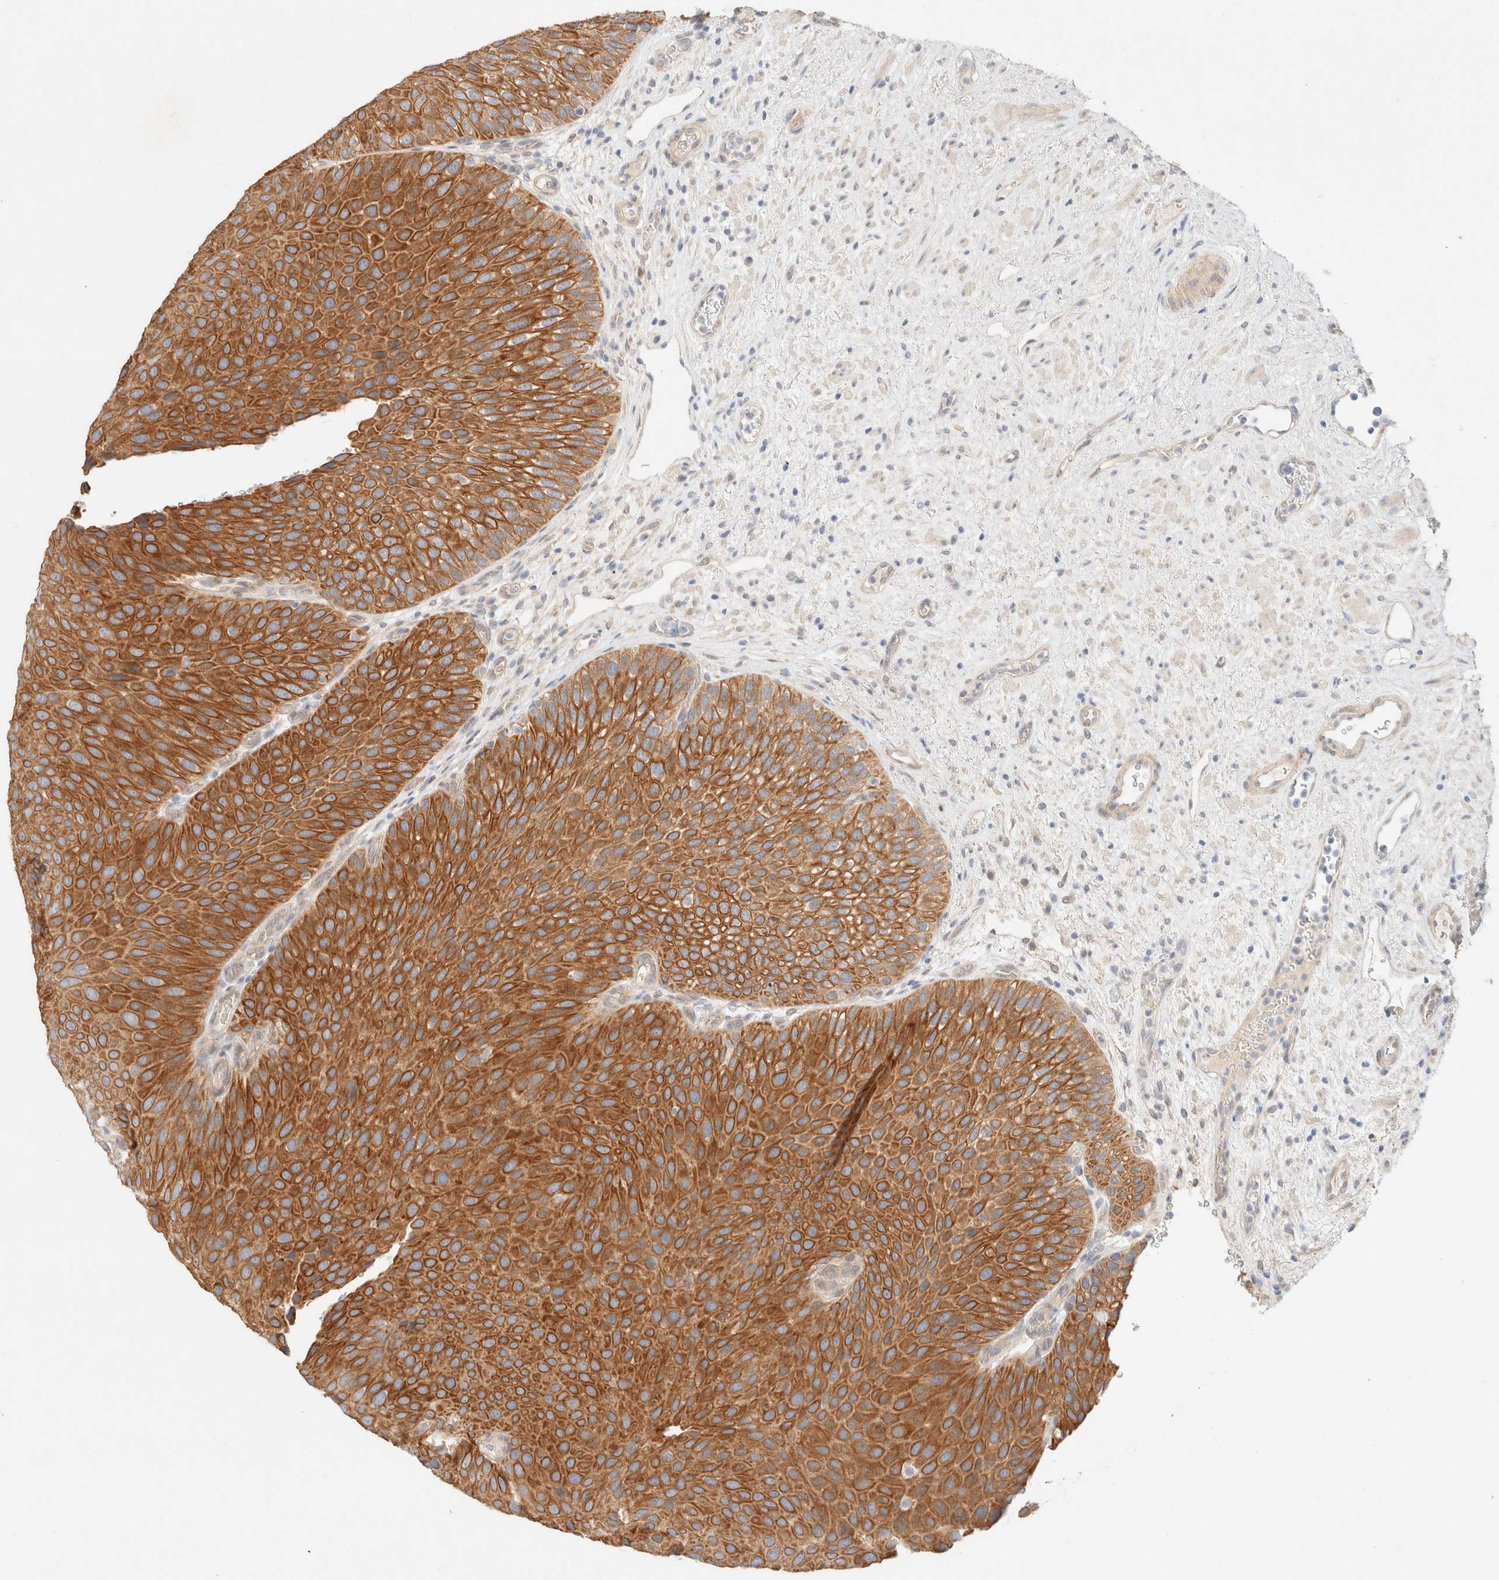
{"staining": {"intensity": "strong", "quantity": ">75%", "location": "cytoplasmic/membranous"}, "tissue": "urothelial cancer", "cell_type": "Tumor cells", "image_type": "cancer", "snomed": [{"axis": "morphology", "description": "Normal tissue, NOS"}, {"axis": "morphology", "description": "Urothelial carcinoma, Low grade"}, {"axis": "topography", "description": "Urinary bladder"}, {"axis": "topography", "description": "Prostate"}], "caption": "Approximately >75% of tumor cells in human low-grade urothelial carcinoma demonstrate strong cytoplasmic/membranous protein expression as visualized by brown immunohistochemical staining.", "gene": "CSNK1E", "patient": {"sex": "male", "age": 60}}